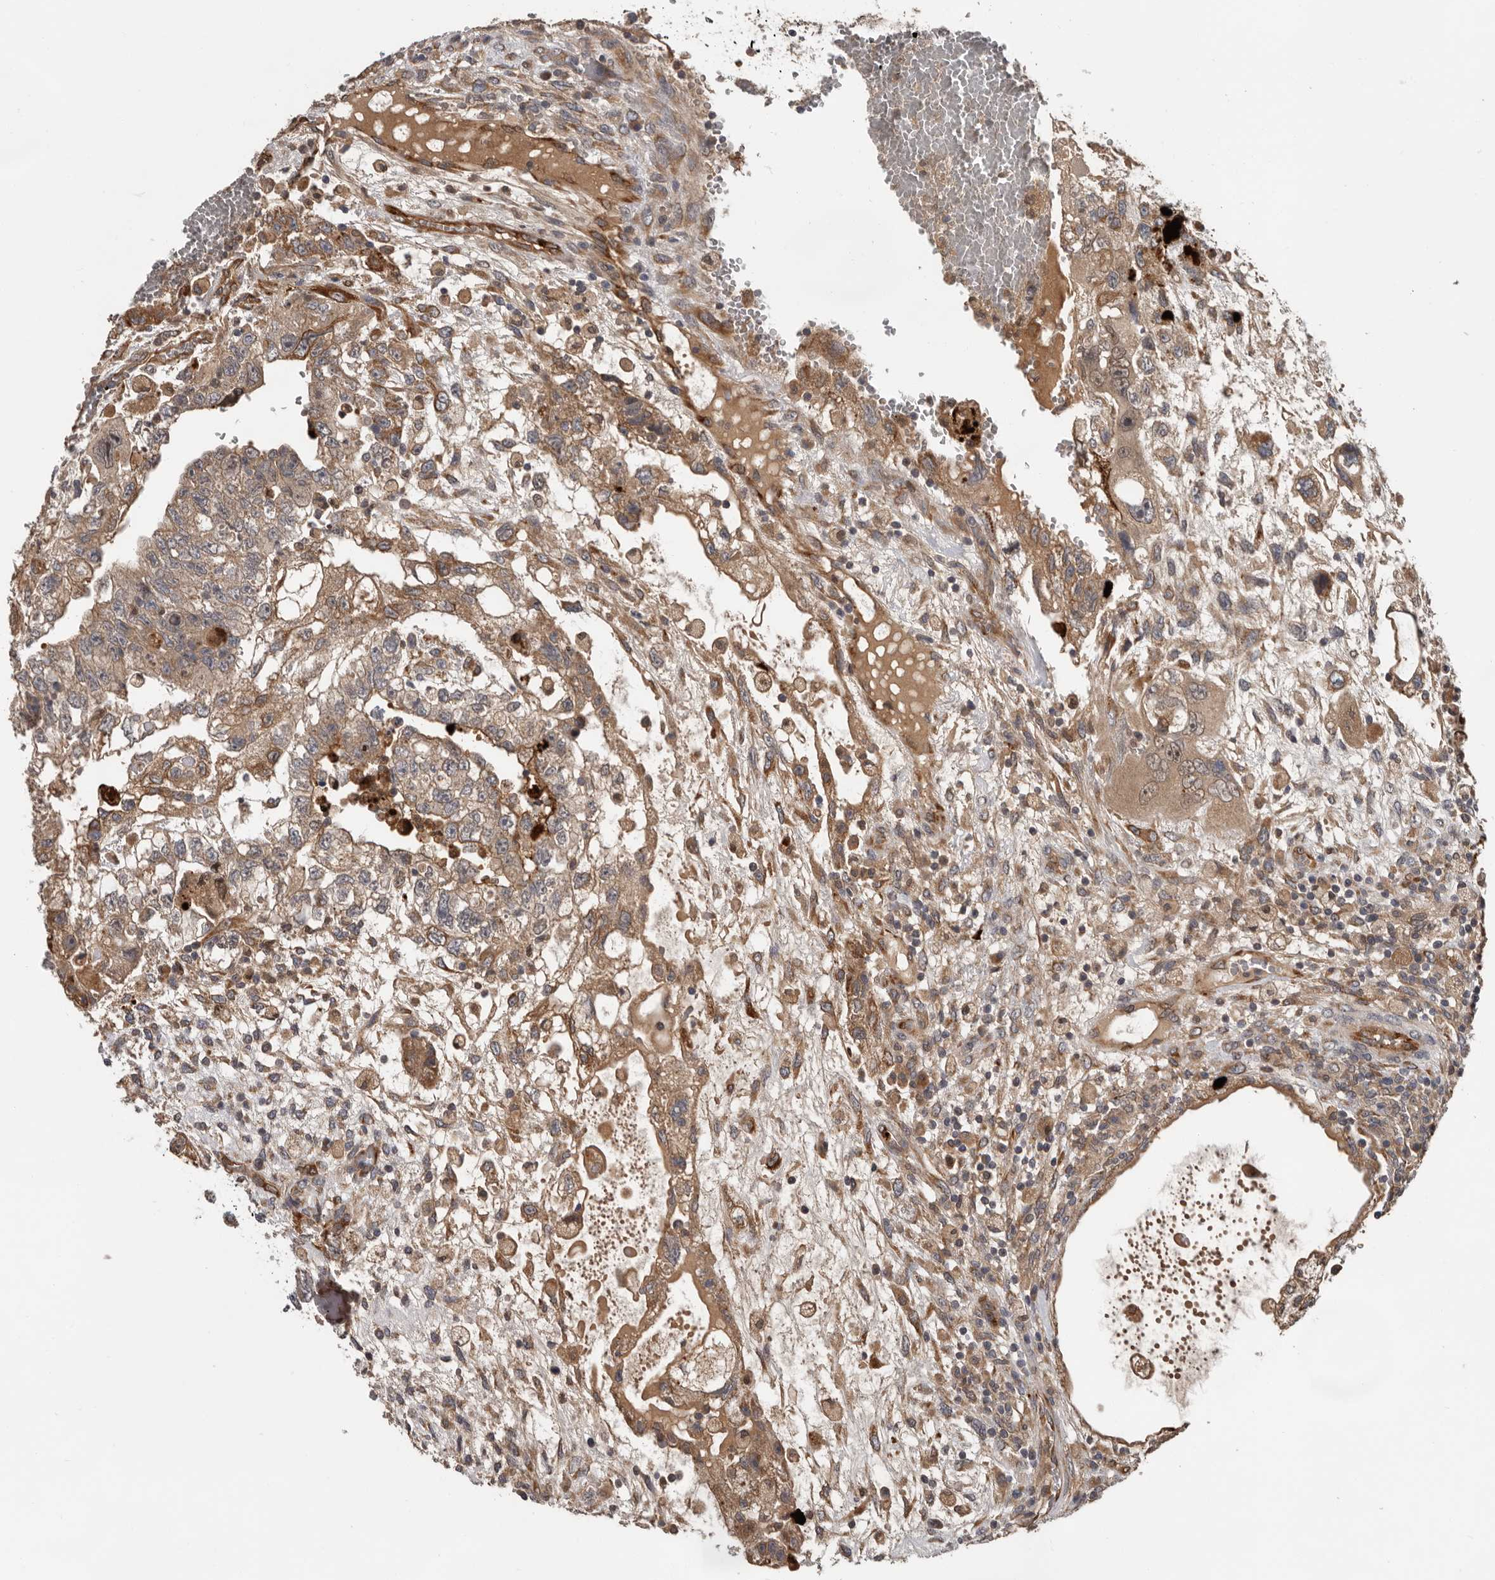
{"staining": {"intensity": "moderate", "quantity": ">75%", "location": "cytoplasmic/membranous"}, "tissue": "testis cancer", "cell_type": "Tumor cells", "image_type": "cancer", "snomed": [{"axis": "morphology", "description": "Carcinoma, Embryonal, NOS"}, {"axis": "topography", "description": "Testis"}], "caption": "This micrograph exhibits immunohistochemistry (IHC) staining of embryonal carcinoma (testis), with medium moderate cytoplasmic/membranous staining in approximately >75% of tumor cells.", "gene": "MTF1", "patient": {"sex": "male", "age": 36}}